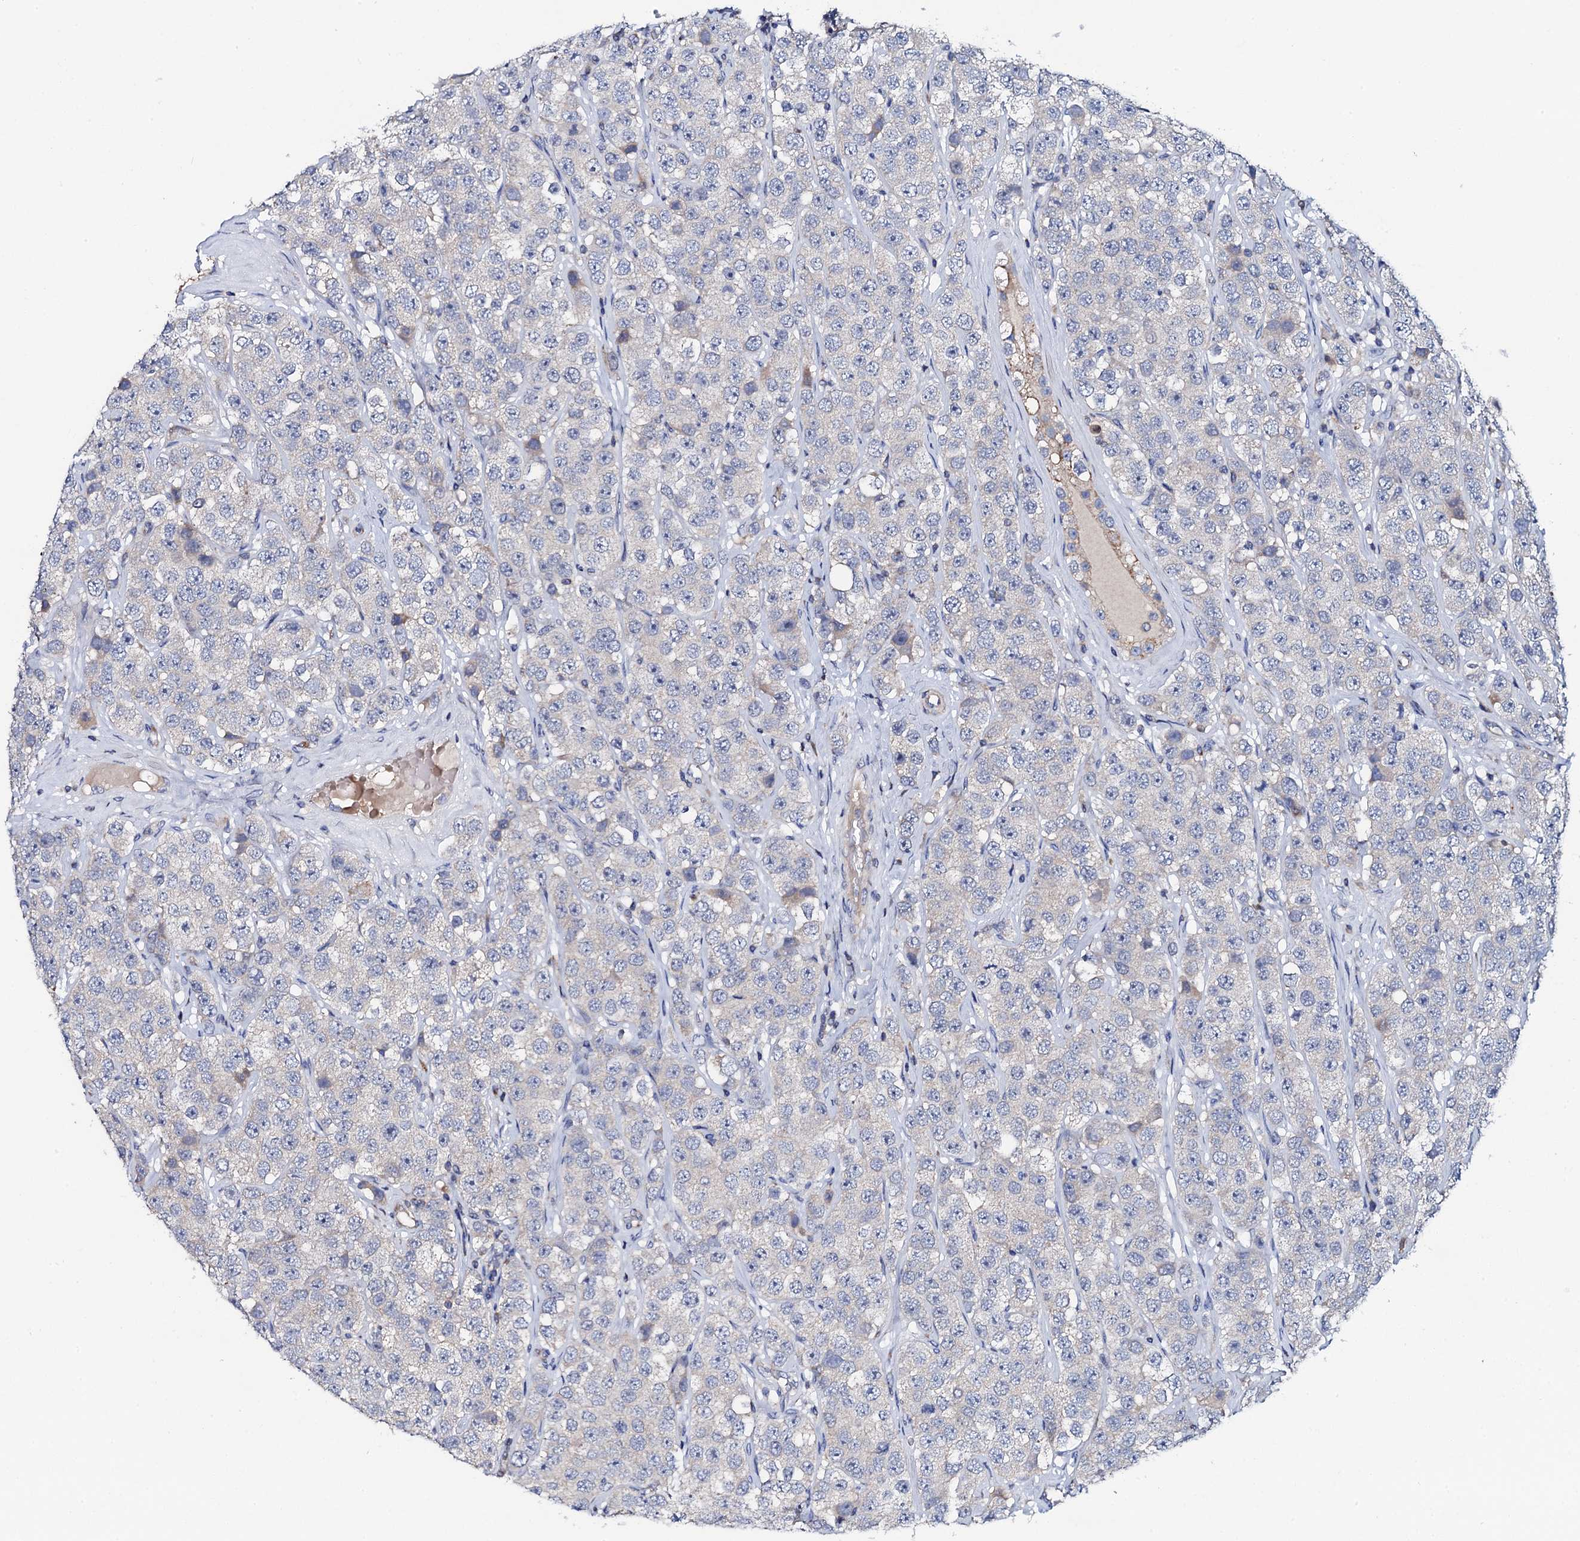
{"staining": {"intensity": "negative", "quantity": "none", "location": "none"}, "tissue": "testis cancer", "cell_type": "Tumor cells", "image_type": "cancer", "snomed": [{"axis": "morphology", "description": "Seminoma, NOS"}, {"axis": "topography", "description": "Testis"}], "caption": "Testis cancer was stained to show a protein in brown. There is no significant staining in tumor cells.", "gene": "MRPL48", "patient": {"sex": "male", "age": 28}}